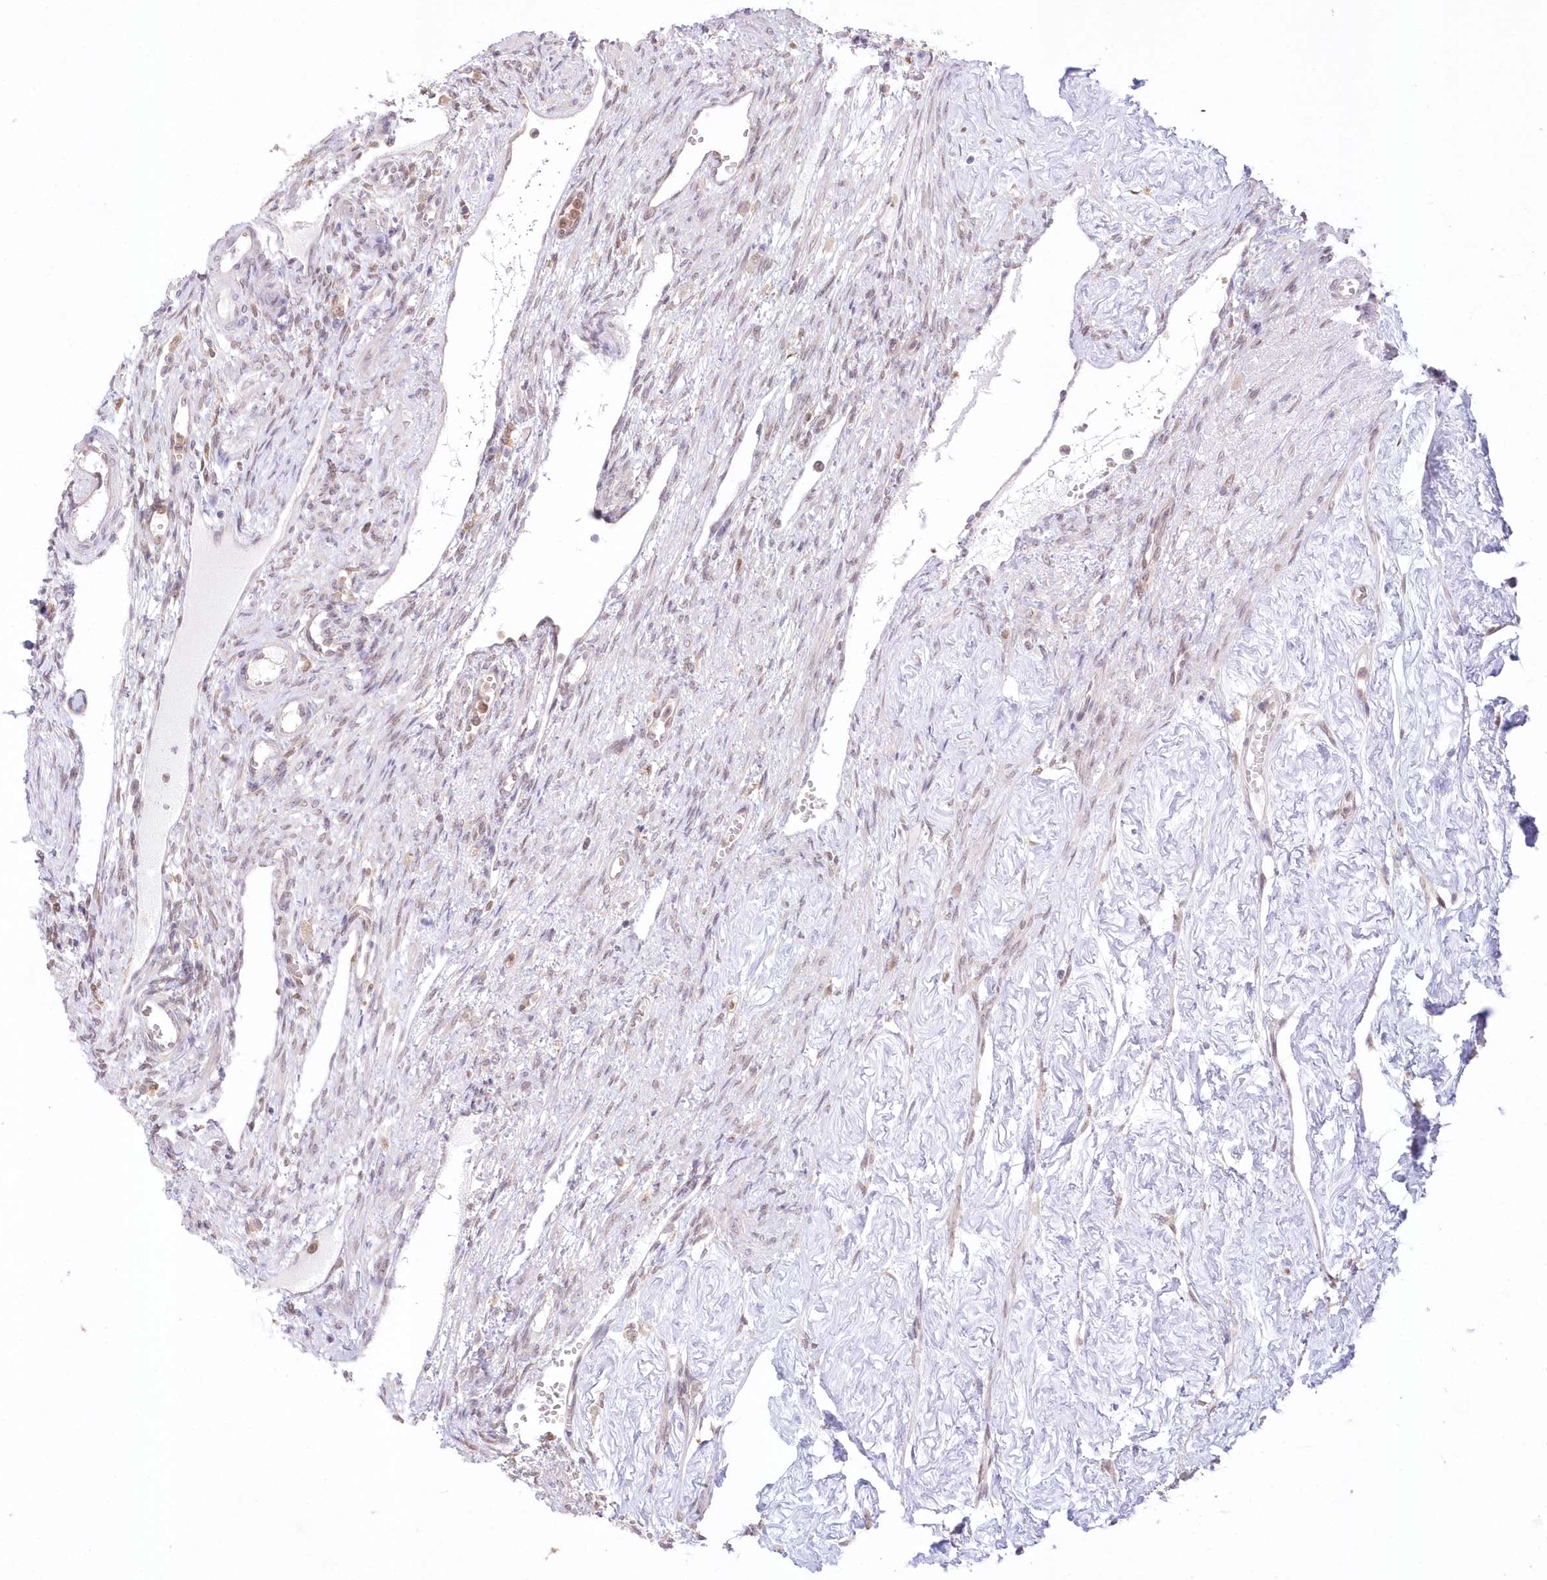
{"staining": {"intensity": "weak", "quantity": "25%-75%", "location": "nuclear"}, "tissue": "ovary", "cell_type": "Ovarian stroma cells", "image_type": "normal", "snomed": [{"axis": "morphology", "description": "Normal tissue, NOS"}, {"axis": "morphology", "description": "Cyst, NOS"}, {"axis": "topography", "description": "Ovary"}], "caption": "This photomicrograph displays immunohistochemistry staining of unremarkable human ovary, with low weak nuclear staining in approximately 25%-75% of ovarian stroma cells.", "gene": "RNPEP", "patient": {"sex": "female", "age": 33}}